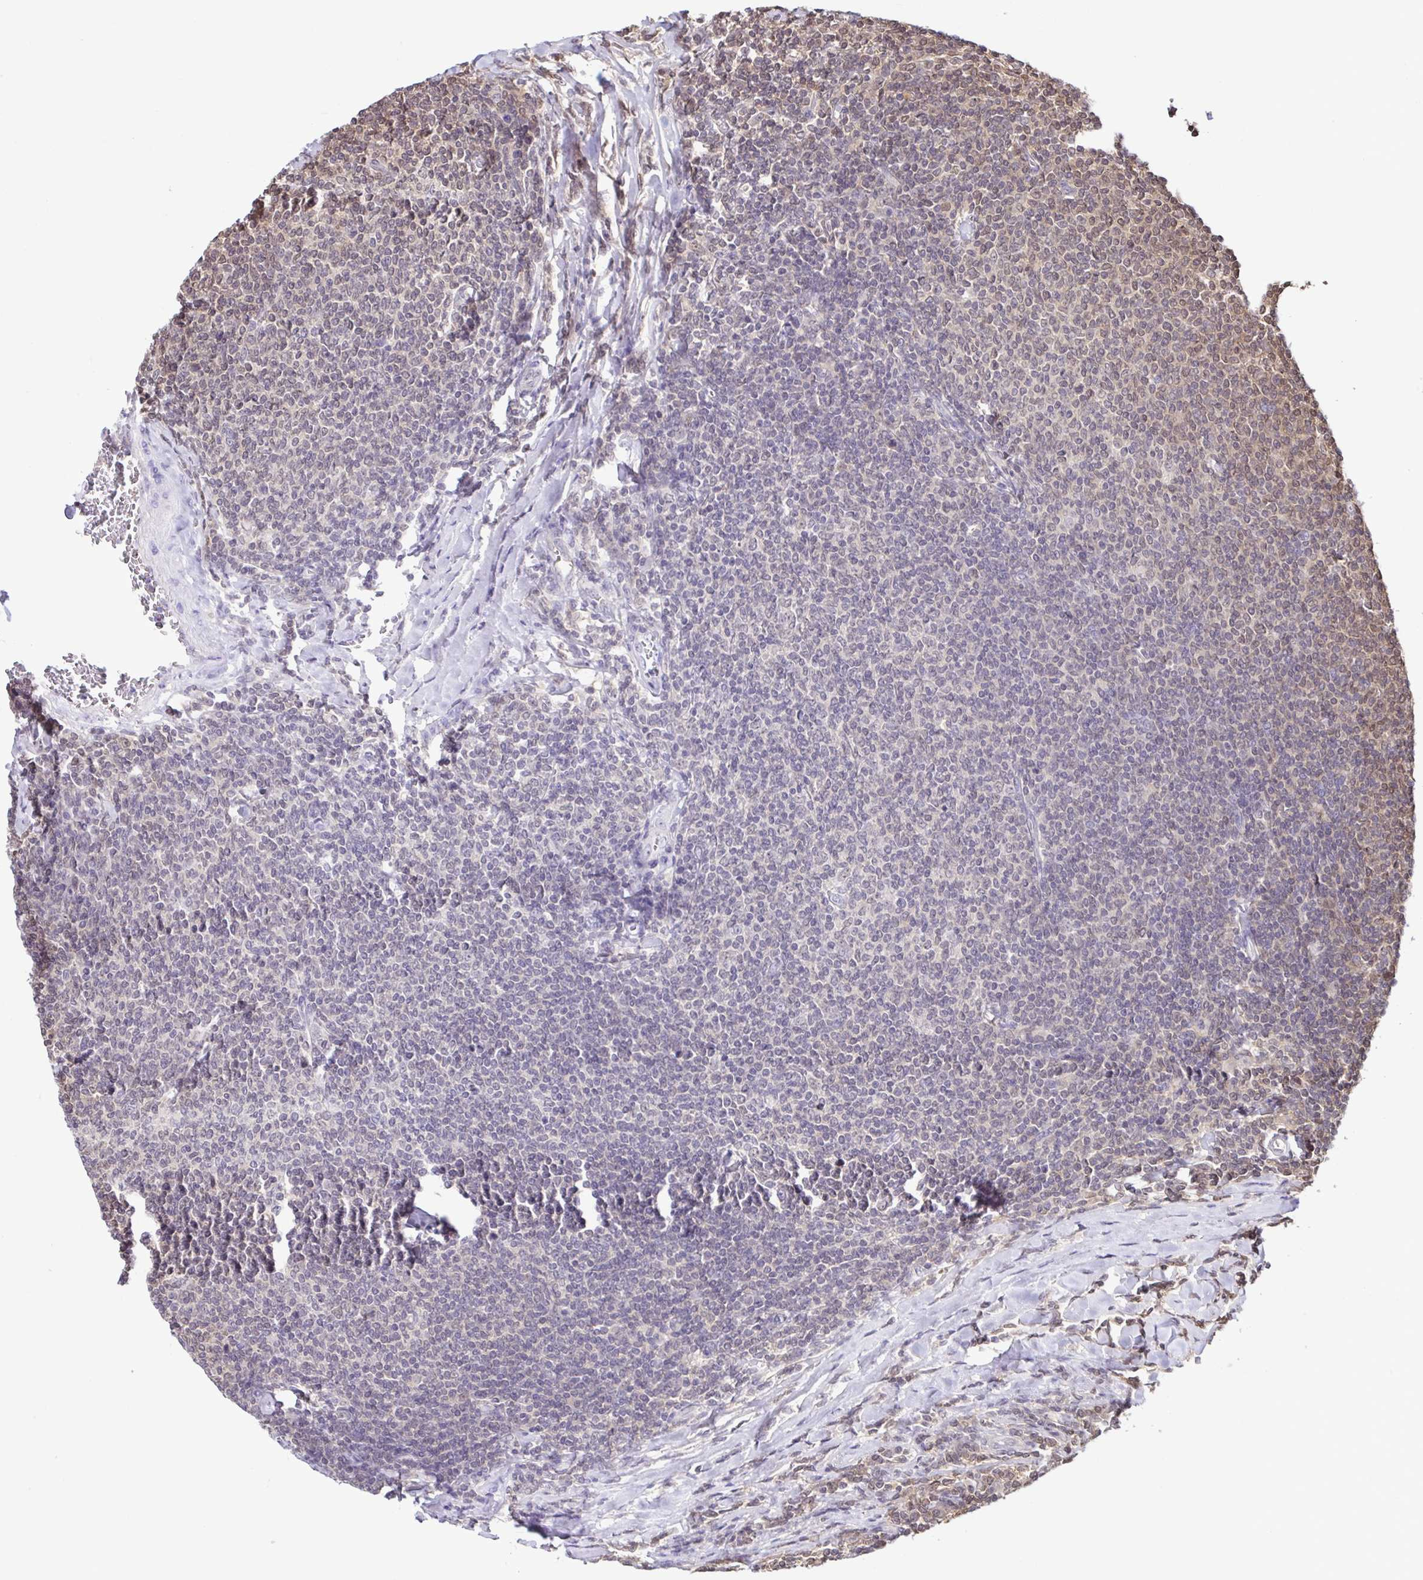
{"staining": {"intensity": "negative", "quantity": "none", "location": "none"}, "tissue": "lymphoma", "cell_type": "Tumor cells", "image_type": "cancer", "snomed": [{"axis": "morphology", "description": "Malignant lymphoma, non-Hodgkin's type, Low grade"}, {"axis": "topography", "description": "Lymph node"}], "caption": "There is no significant staining in tumor cells of lymphoma.", "gene": "PSMB9", "patient": {"sex": "male", "age": 52}}